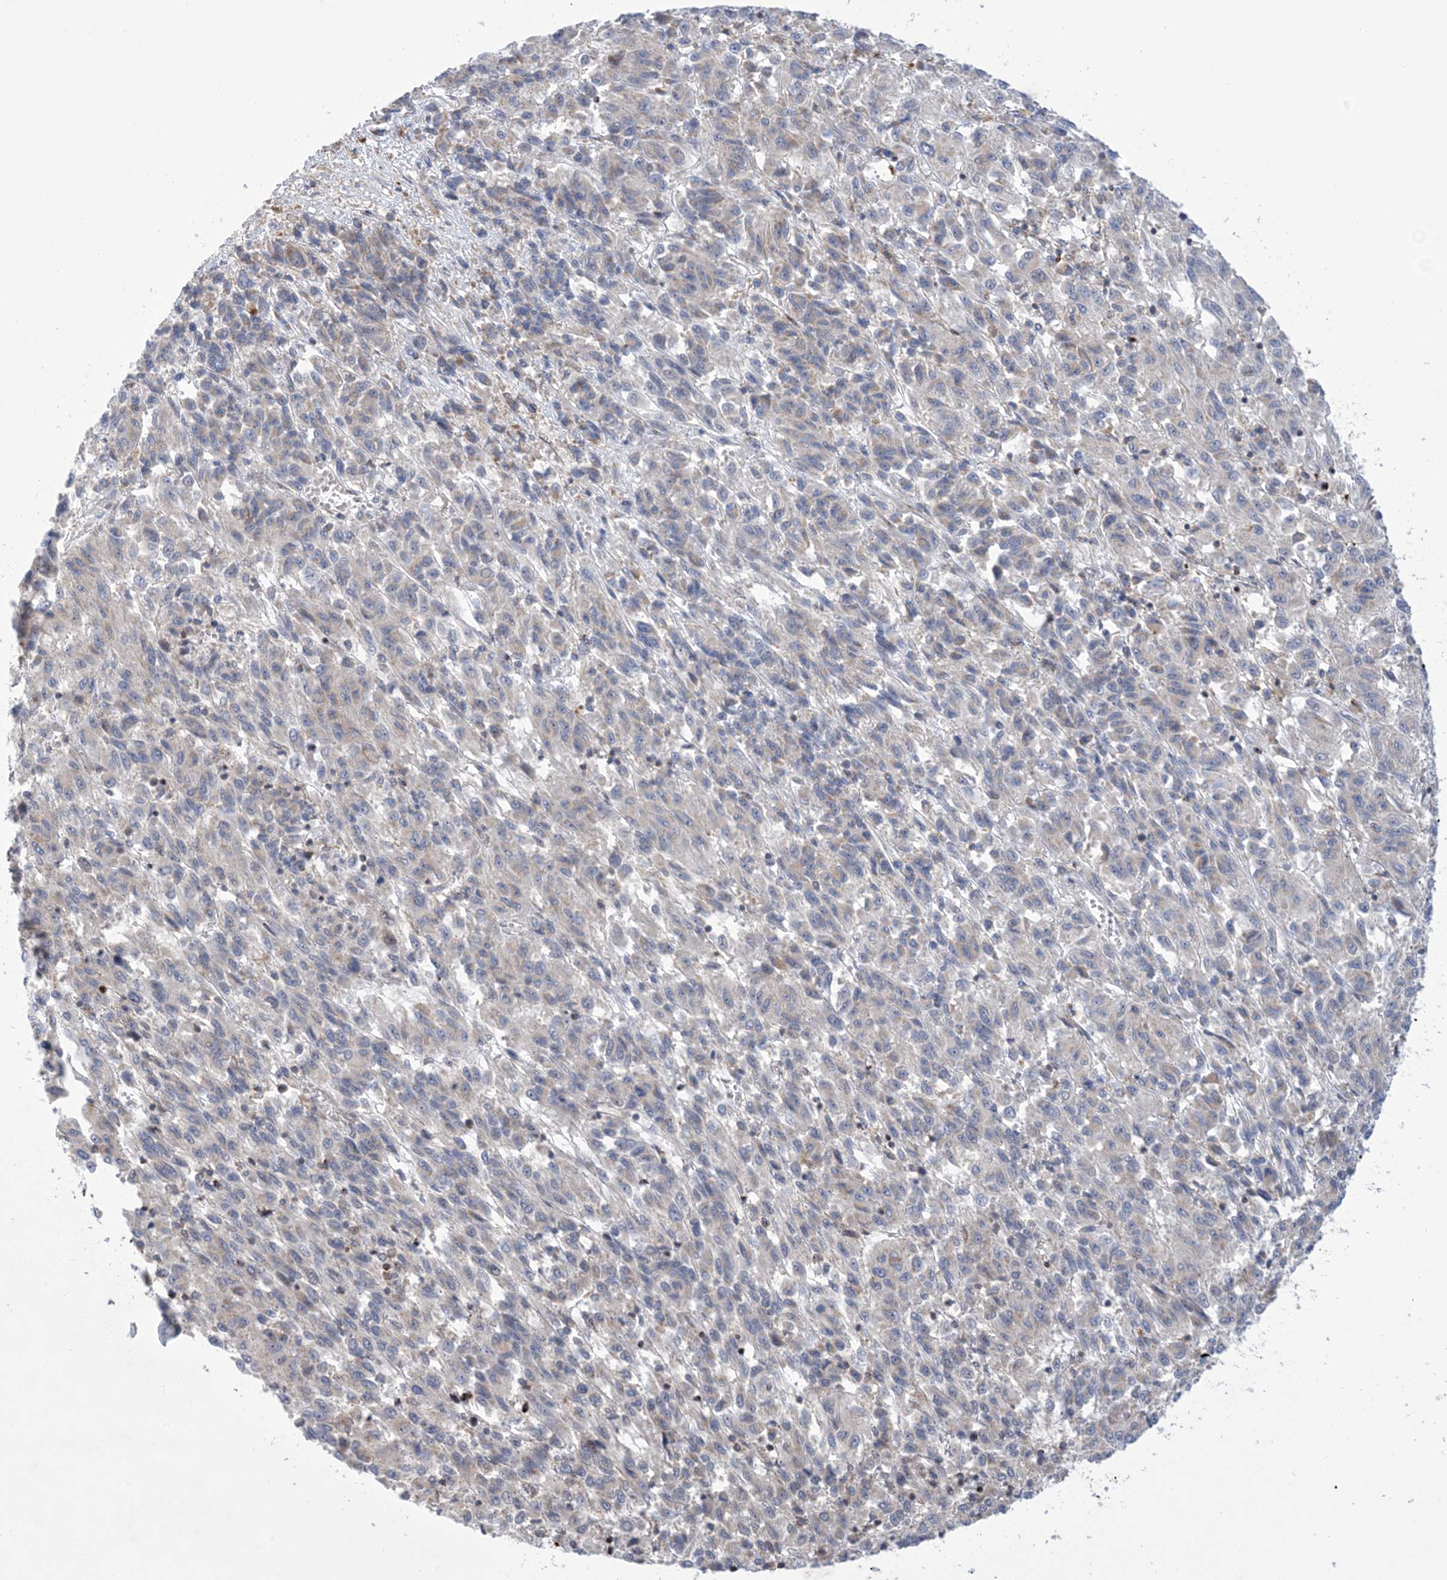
{"staining": {"intensity": "negative", "quantity": "none", "location": "none"}, "tissue": "melanoma", "cell_type": "Tumor cells", "image_type": "cancer", "snomed": [{"axis": "morphology", "description": "Malignant melanoma, Metastatic site"}, {"axis": "topography", "description": "Lung"}], "caption": "An immunohistochemistry (IHC) histopathology image of melanoma is shown. There is no staining in tumor cells of melanoma.", "gene": "ZNF8", "patient": {"sex": "male", "age": 64}}